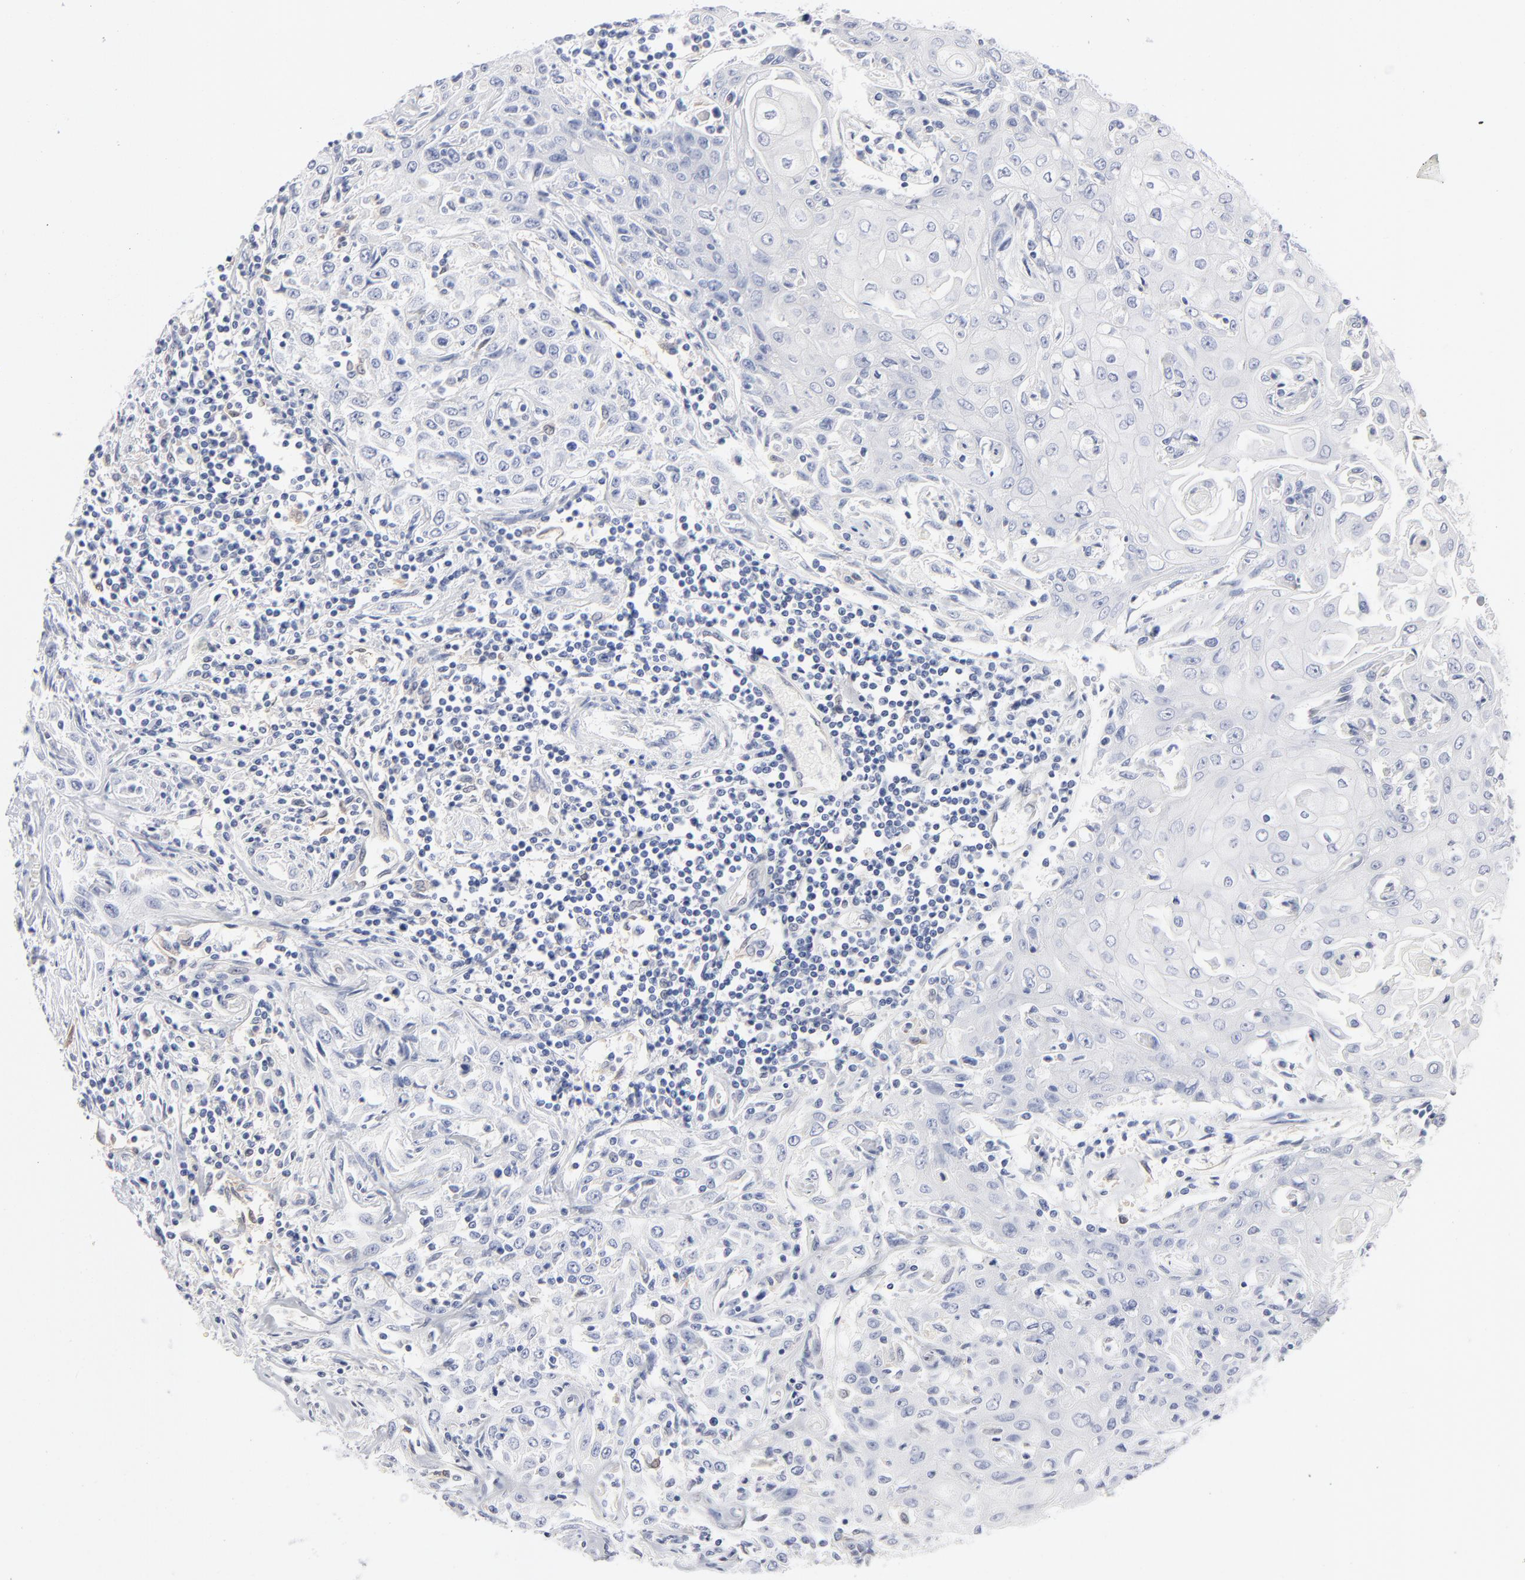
{"staining": {"intensity": "negative", "quantity": "none", "location": "none"}, "tissue": "head and neck cancer", "cell_type": "Tumor cells", "image_type": "cancer", "snomed": [{"axis": "morphology", "description": "Squamous cell carcinoma, NOS"}, {"axis": "topography", "description": "Oral tissue"}, {"axis": "topography", "description": "Head-Neck"}], "caption": "An immunohistochemistry (IHC) histopathology image of head and neck cancer is shown. There is no staining in tumor cells of head and neck cancer. The staining was performed using DAB to visualize the protein expression in brown, while the nuclei were stained in blue with hematoxylin (Magnification: 20x).", "gene": "ARRB1", "patient": {"sex": "female", "age": 76}}